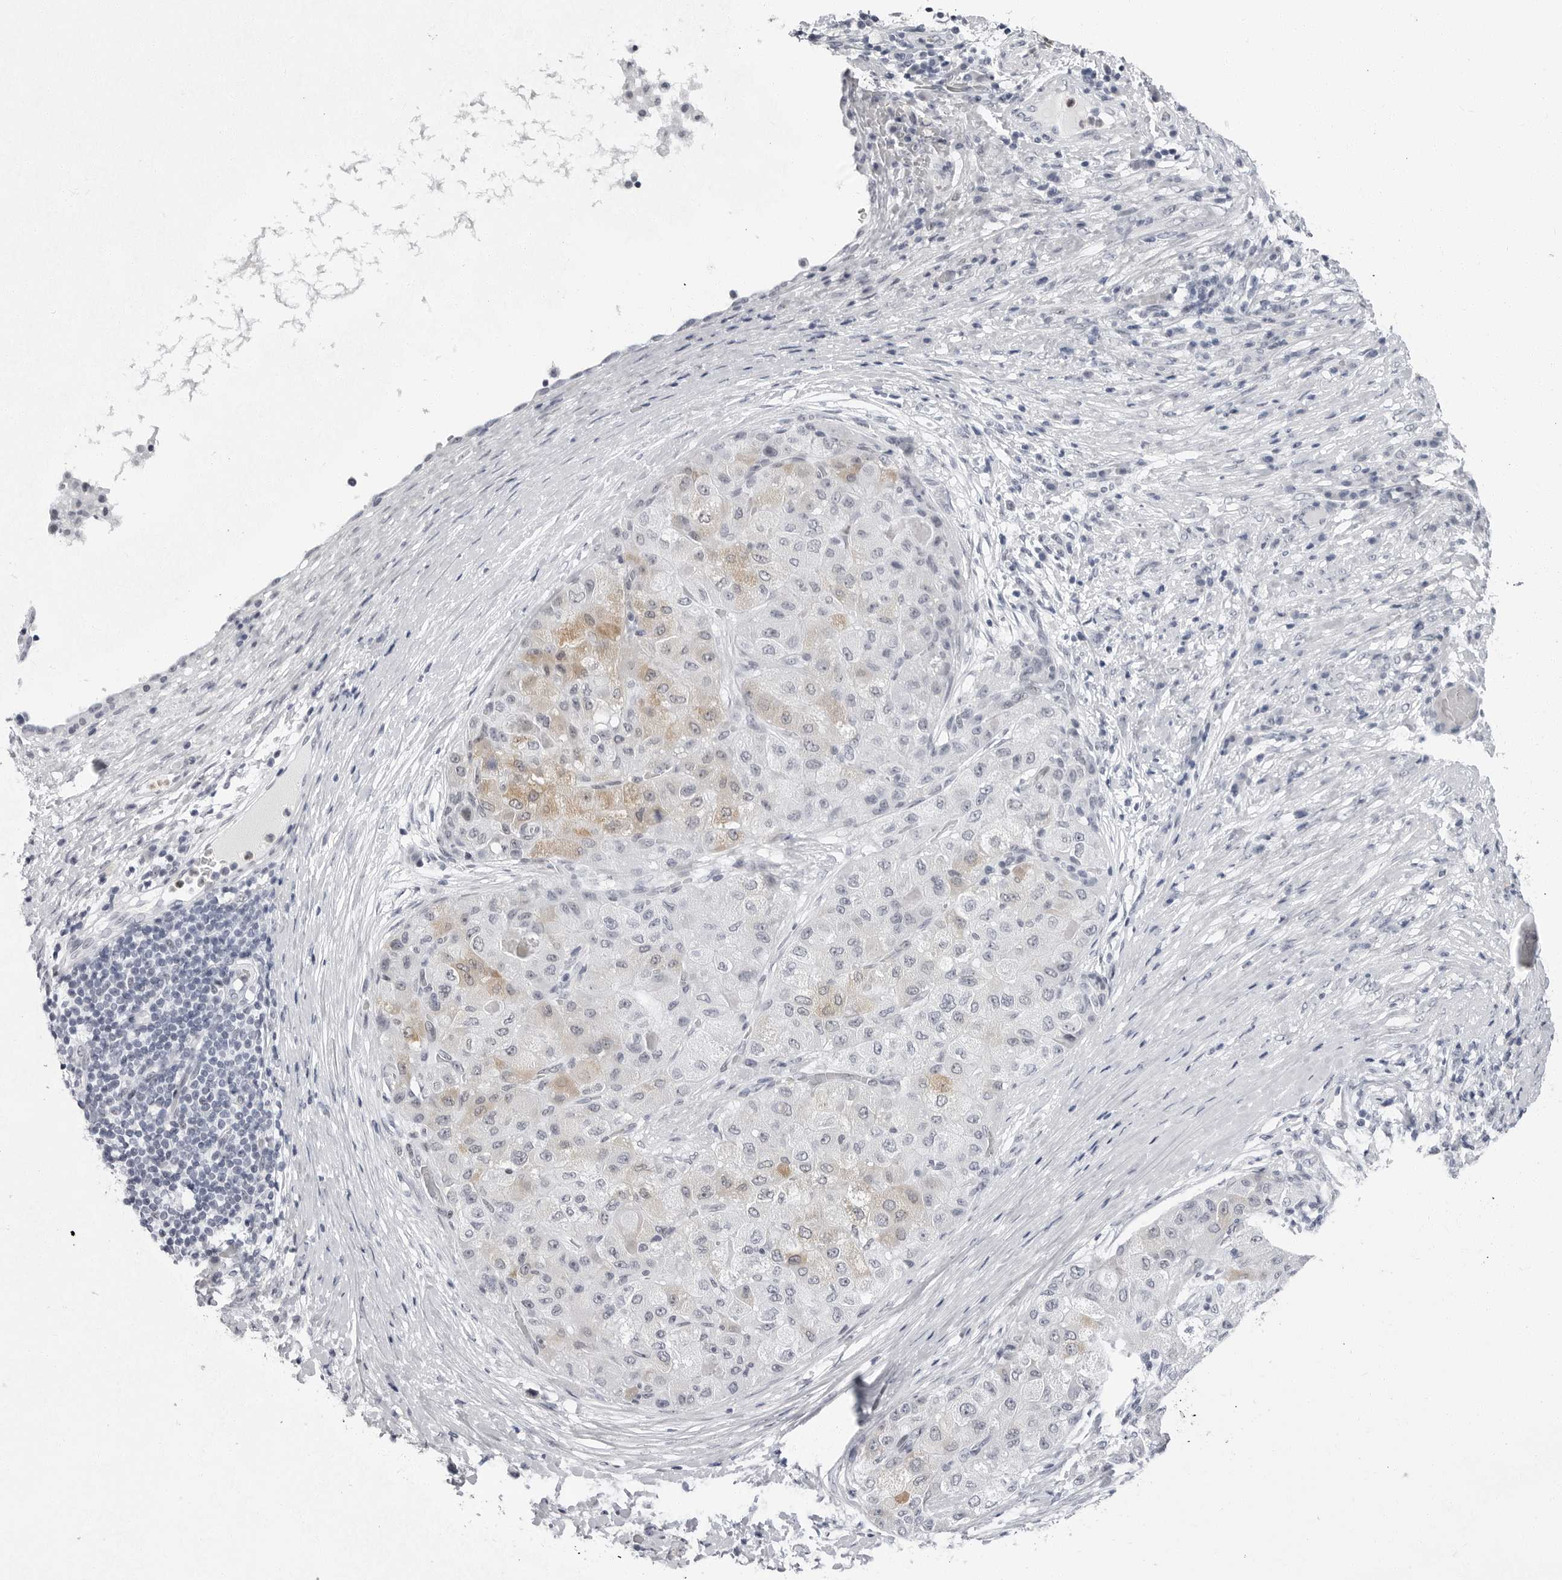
{"staining": {"intensity": "weak", "quantity": "<25%", "location": "cytoplasmic/membranous"}, "tissue": "liver cancer", "cell_type": "Tumor cells", "image_type": "cancer", "snomed": [{"axis": "morphology", "description": "Carcinoma, Hepatocellular, NOS"}, {"axis": "topography", "description": "Liver"}], "caption": "The photomicrograph exhibits no staining of tumor cells in liver cancer. (Brightfield microscopy of DAB (3,3'-diaminobenzidine) immunohistochemistry at high magnification).", "gene": "VEZF1", "patient": {"sex": "male", "age": 80}}